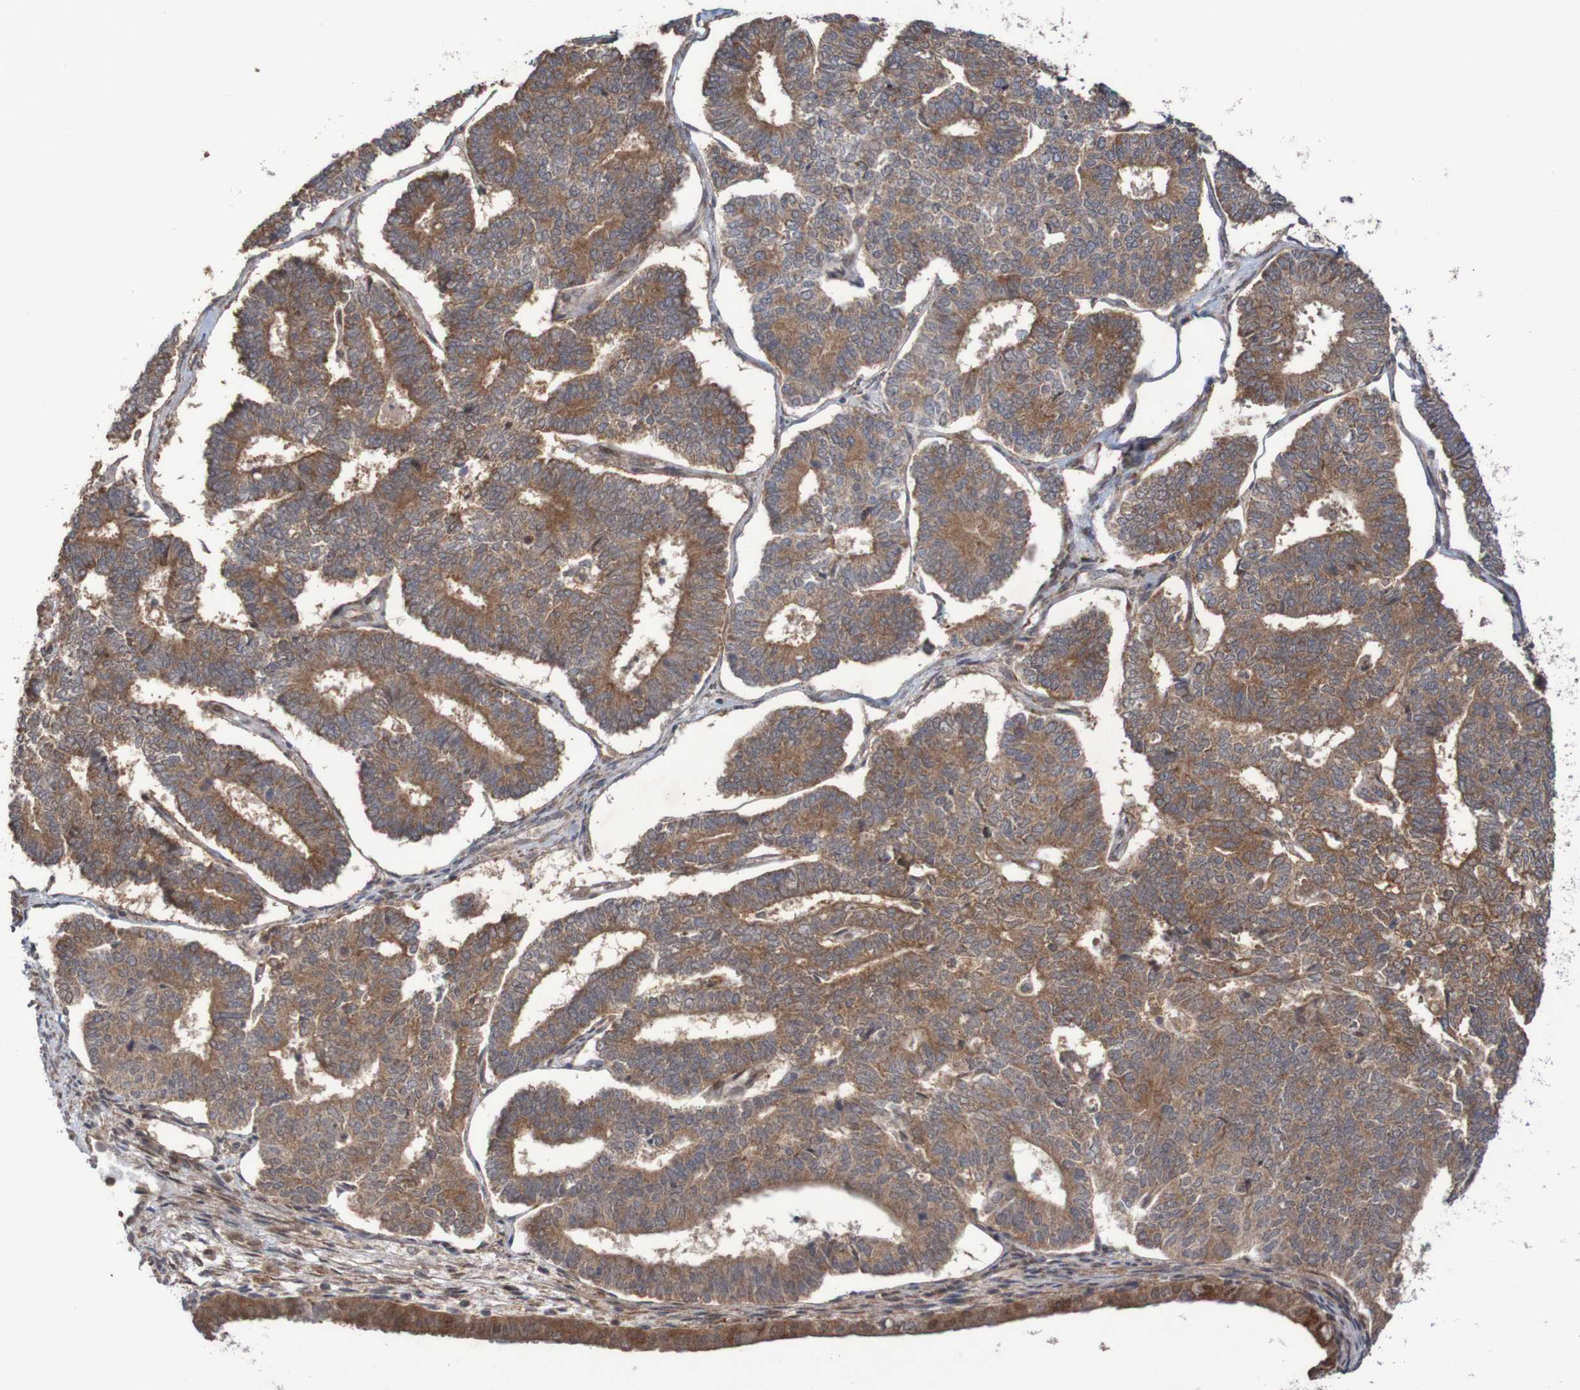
{"staining": {"intensity": "moderate", "quantity": ">75%", "location": "cytoplasmic/membranous"}, "tissue": "endometrial cancer", "cell_type": "Tumor cells", "image_type": "cancer", "snomed": [{"axis": "morphology", "description": "Adenocarcinoma, NOS"}, {"axis": "topography", "description": "Endometrium"}], "caption": "A brown stain labels moderate cytoplasmic/membranous positivity of a protein in endometrial cancer tumor cells.", "gene": "ITLN1", "patient": {"sex": "female", "age": 70}}